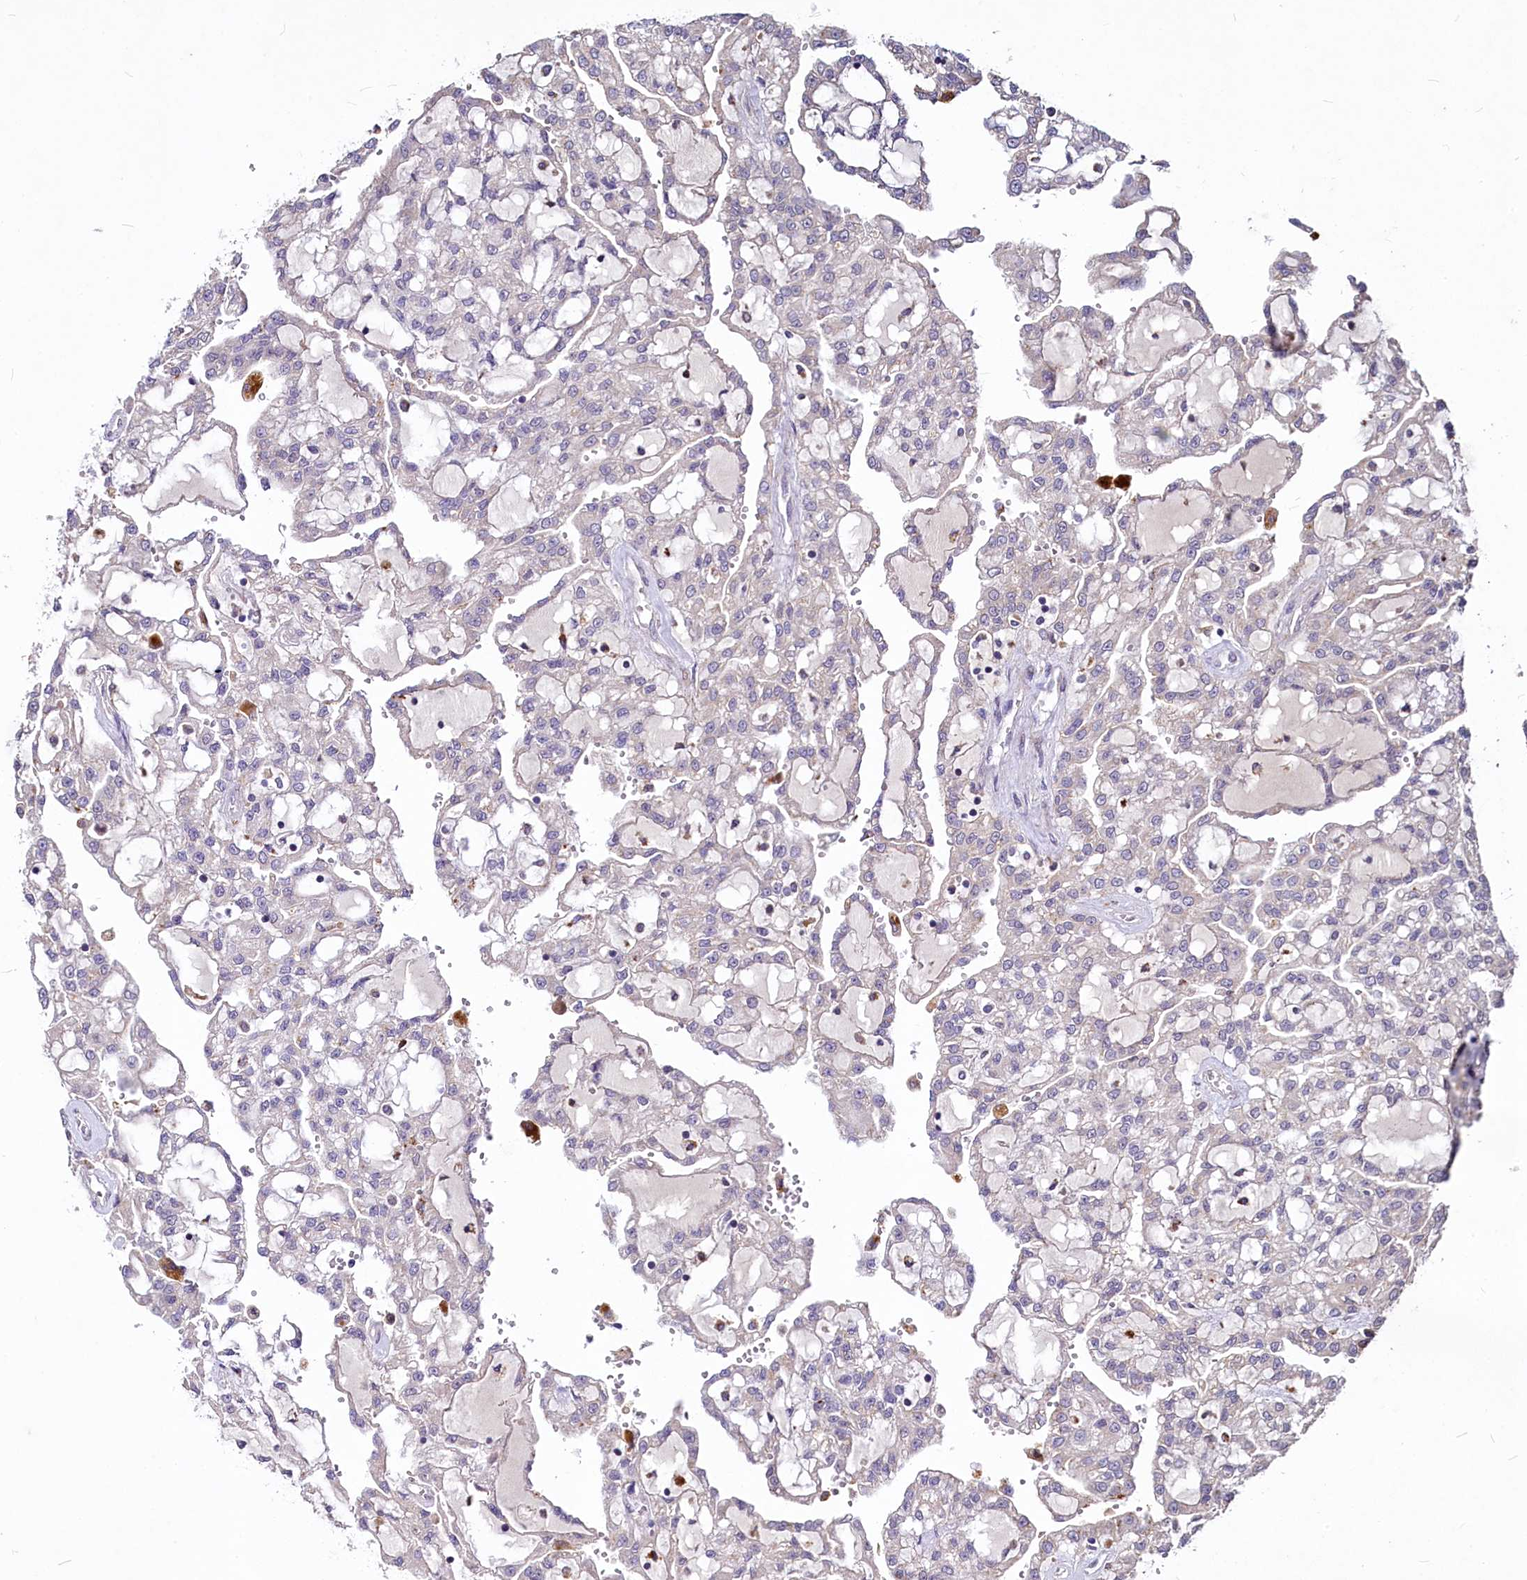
{"staining": {"intensity": "negative", "quantity": "none", "location": "none"}, "tissue": "renal cancer", "cell_type": "Tumor cells", "image_type": "cancer", "snomed": [{"axis": "morphology", "description": "Adenocarcinoma, NOS"}, {"axis": "topography", "description": "Kidney"}], "caption": "This photomicrograph is of renal cancer stained with immunohistochemistry to label a protein in brown with the nuclei are counter-stained blue. There is no expression in tumor cells.", "gene": "C11orf86", "patient": {"sex": "male", "age": 63}}